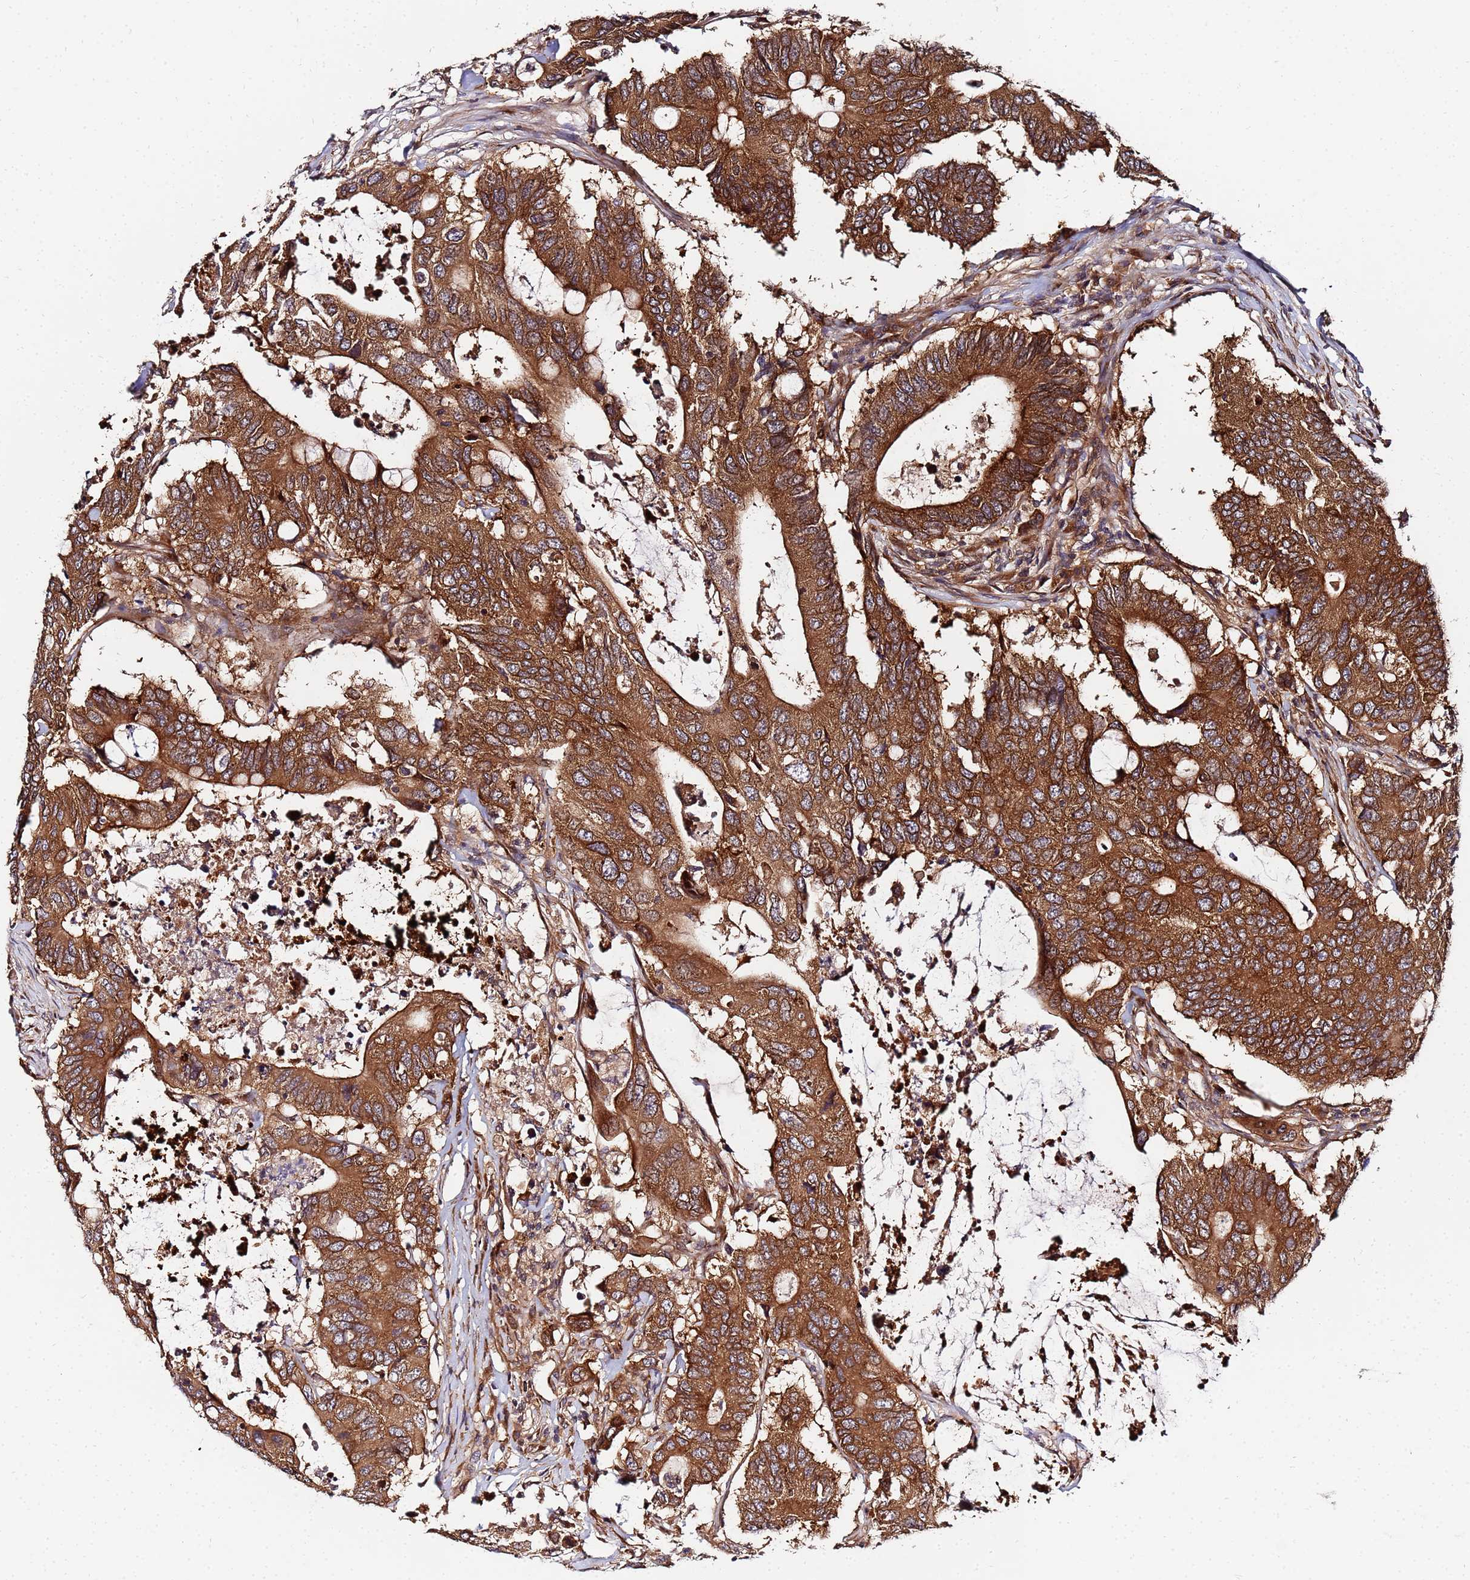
{"staining": {"intensity": "strong", "quantity": ">75%", "location": "cytoplasmic/membranous"}, "tissue": "colorectal cancer", "cell_type": "Tumor cells", "image_type": "cancer", "snomed": [{"axis": "morphology", "description": "Adenocarcinoma, NOS"}, {"axis": "topography", "description": "Colon"}], "caption": "Immunohistochemical staining of colorectal adenocarcinoma shows strong cytoplasmic/membranous protein staining in about >75% of tumor cells.", "gene": "UNC93B1", "patient": {"sex": "male", "age": 71}}